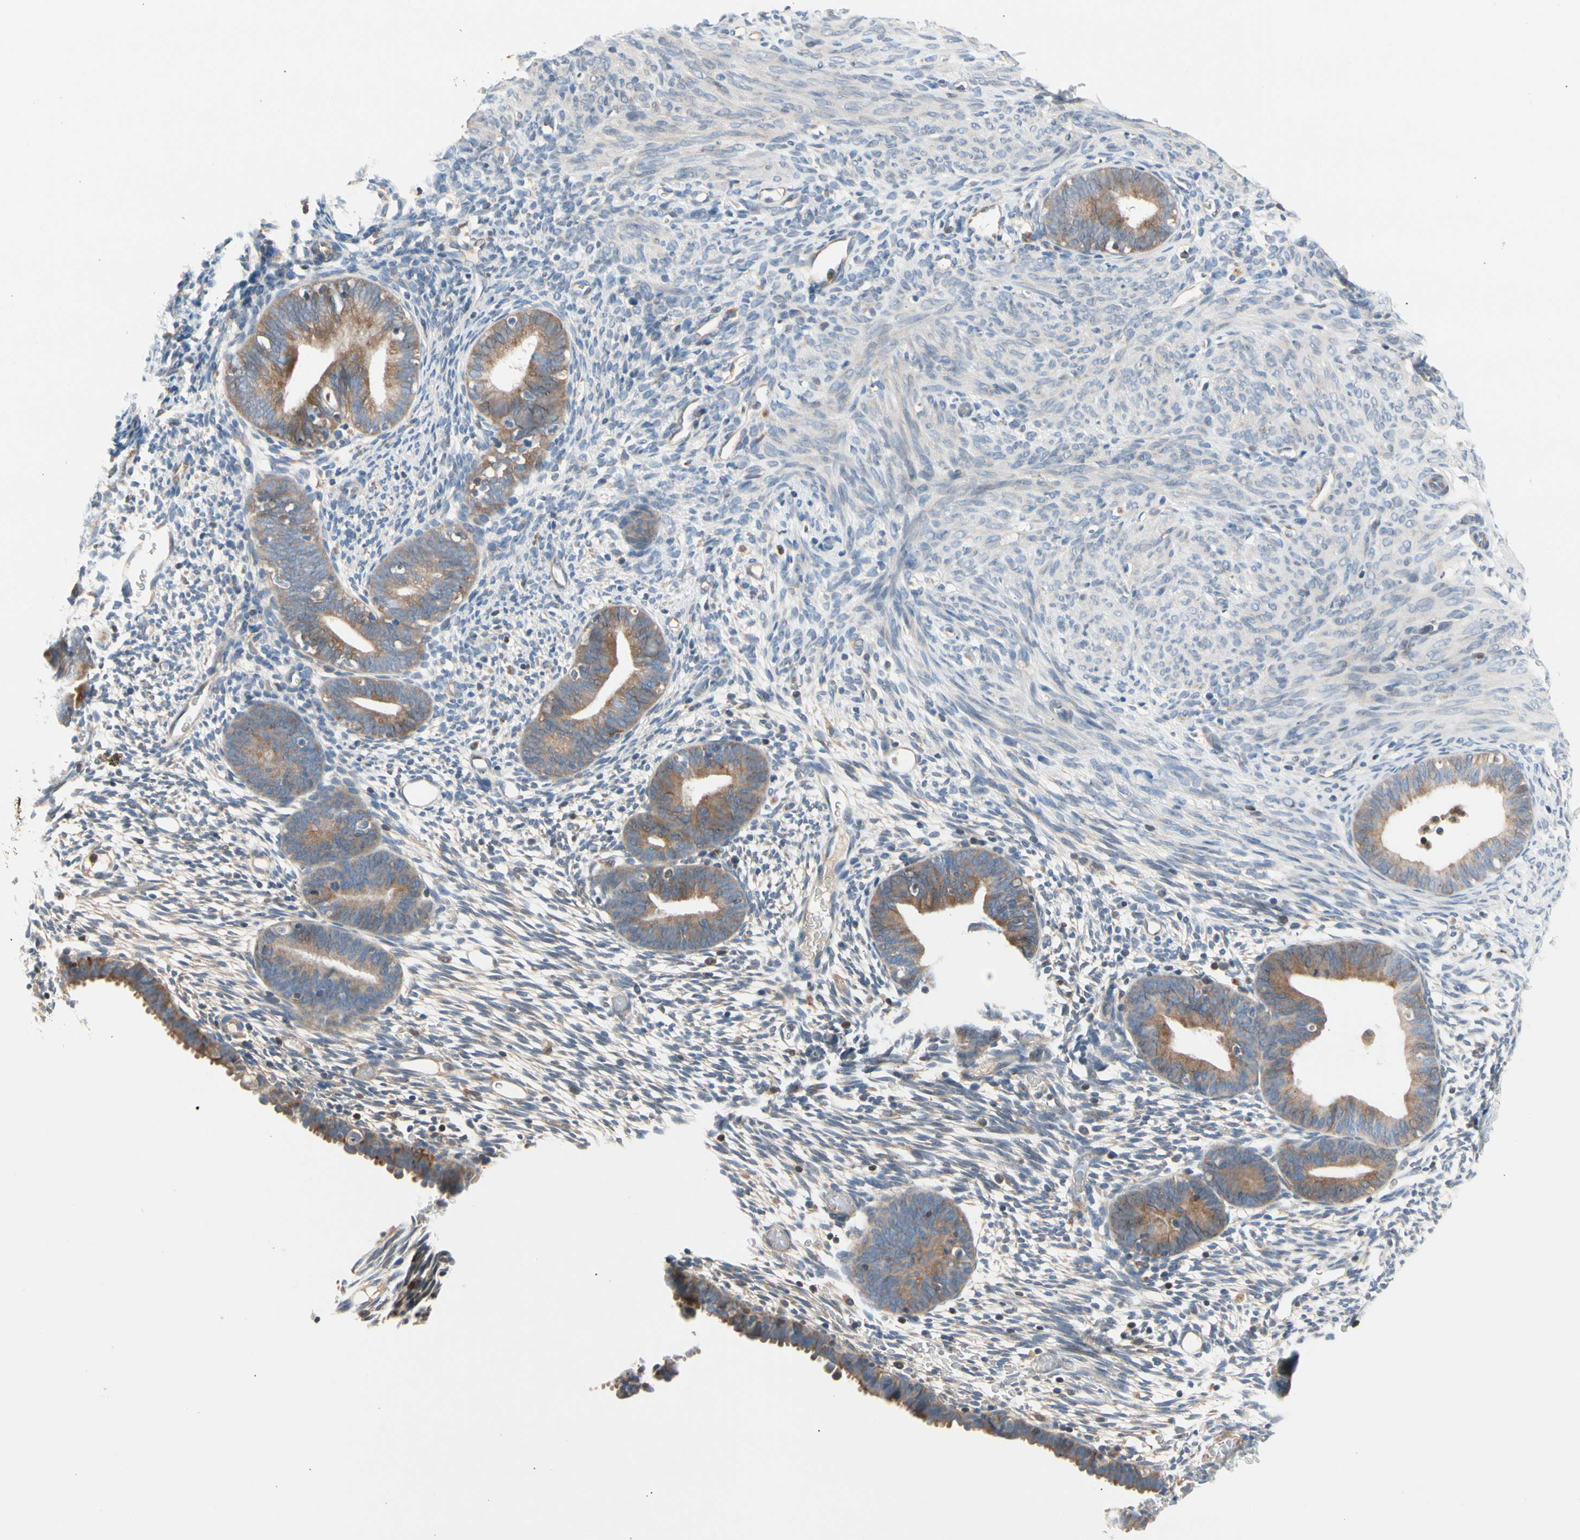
{"staining": {"intensity": "negative", "quantity": "none", "location": "none"}, "tissue": "endometrium", "cell_type": "Cells in endometrial stroma", "image_type": "normal", "snomed": [{"axis": "morphology", "description": "Normal tissue, NOS"}, {"axis": "morphology", "description": "Atrophy, NOS"}, {"axis": "topography", "description": "Uterus"}, {"axis": "topography", "description": "Endometrium"}], "caption": "Cells in endometrial stroma are negative for protein expression in benign human endometrium. (DAB (3,3'-diaminobenzidine) immunohistochemistry (IHC), high magnification).", "gene": "MAP3K3", "patient": {"sex": "female", "age": 68}}